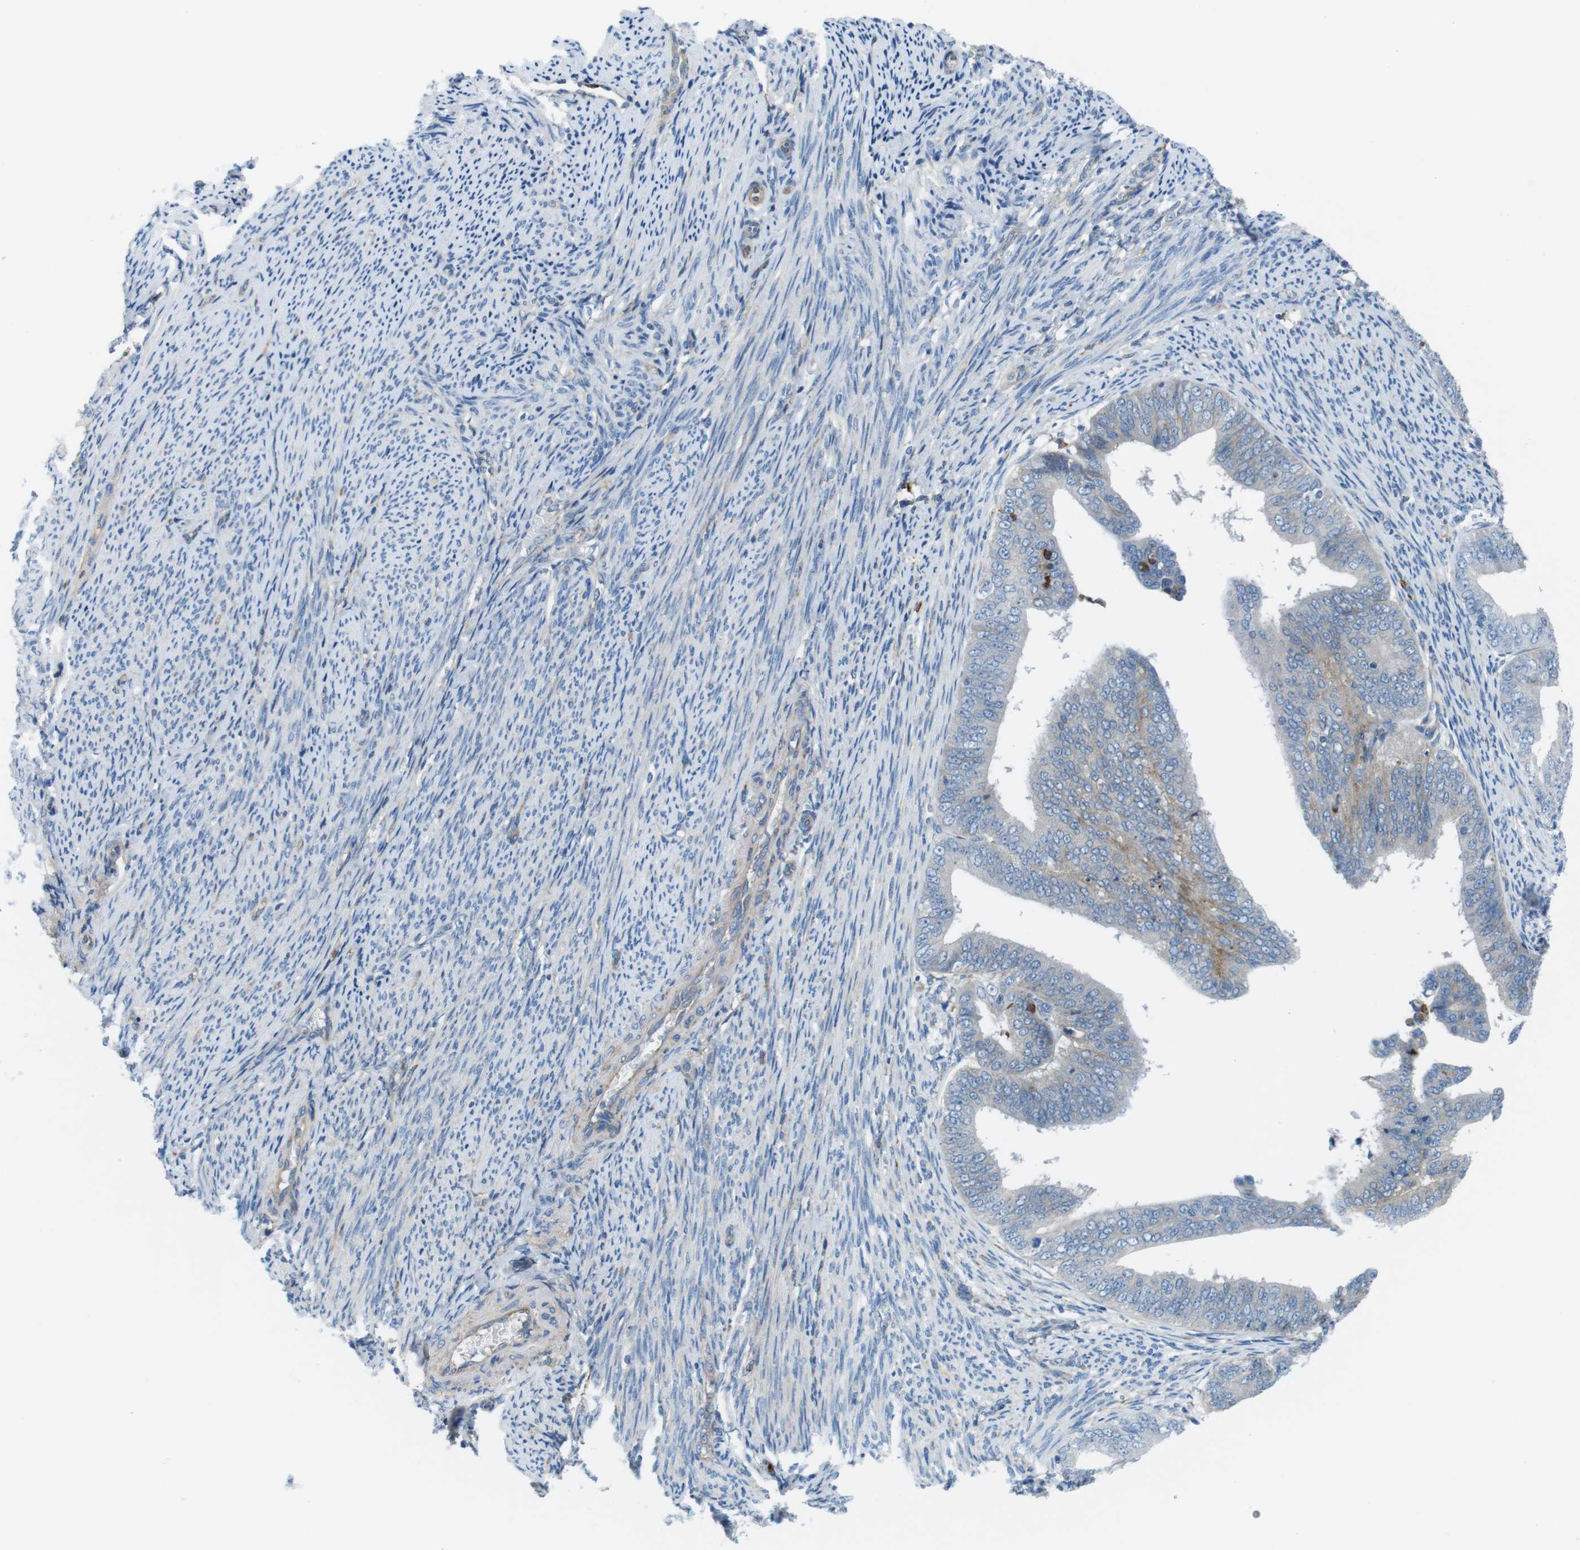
{"staining": {"intensity": "weak", "quantity": "25%-75%", "location": "cytoplasmic/membranous"}, "tissue": "endometrial cancer", "cell_type": "Tumor cells", "image_type": "cancer", "snomed": [{"axis": "morphology", "description": "Adenocarcinoma, NOS"}, {"axis": "topography", "description": "Endometrium"}], "caption": "Brown immunohistochemical staining in human endometrial cancer (adenocarcinoma) shows weak cytoplasmic/membranous staining in about 25%-75% of tumor cells.", "gene": "EMP2", "patient": {"sex": "female", "age": 63}}